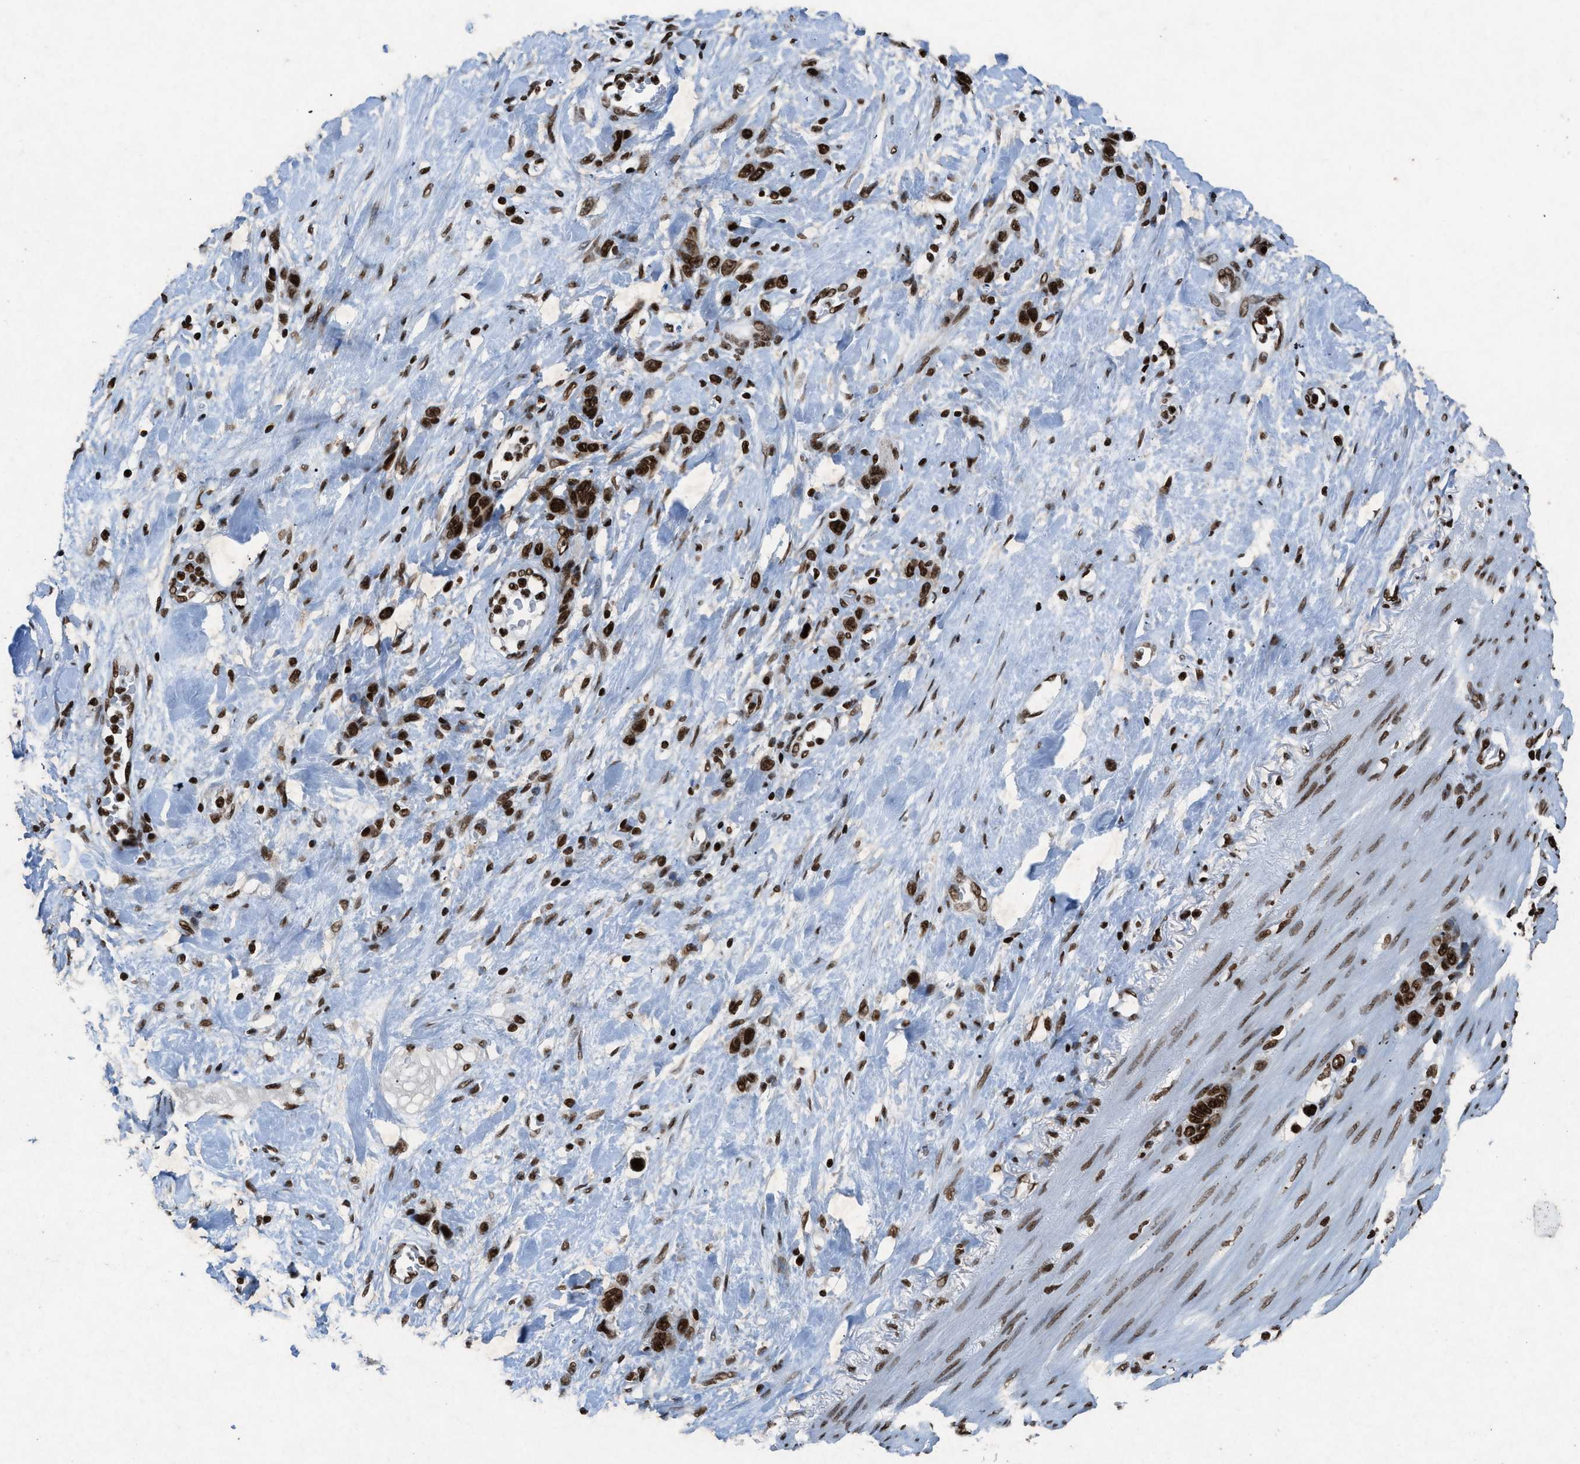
{"staining": {"intensity": "strong", "quantity": ">75%", "location": "nuclear"}, "tissue": "stomach cancer", "cell_type": "Tumor cells", "image_type": "cancer", "snomed": [{"axis": "morphology", "description": "Adenocarcinoma, NOS"}, {"axis": "morphology", "description": "Adenocarcinoma, High grade"}, {"axis": "topography", "description": "Stomach, upper"}, {"axis": "topography", "description": "Stomach, lower"}], "caption": "About >75% of tumor cells in stomach cancer display strong nuclear protein expression as visualized by brown immunohistochemical staining.", "gene": "NXF1", "patient": {"sex": "female", "age": 65}}